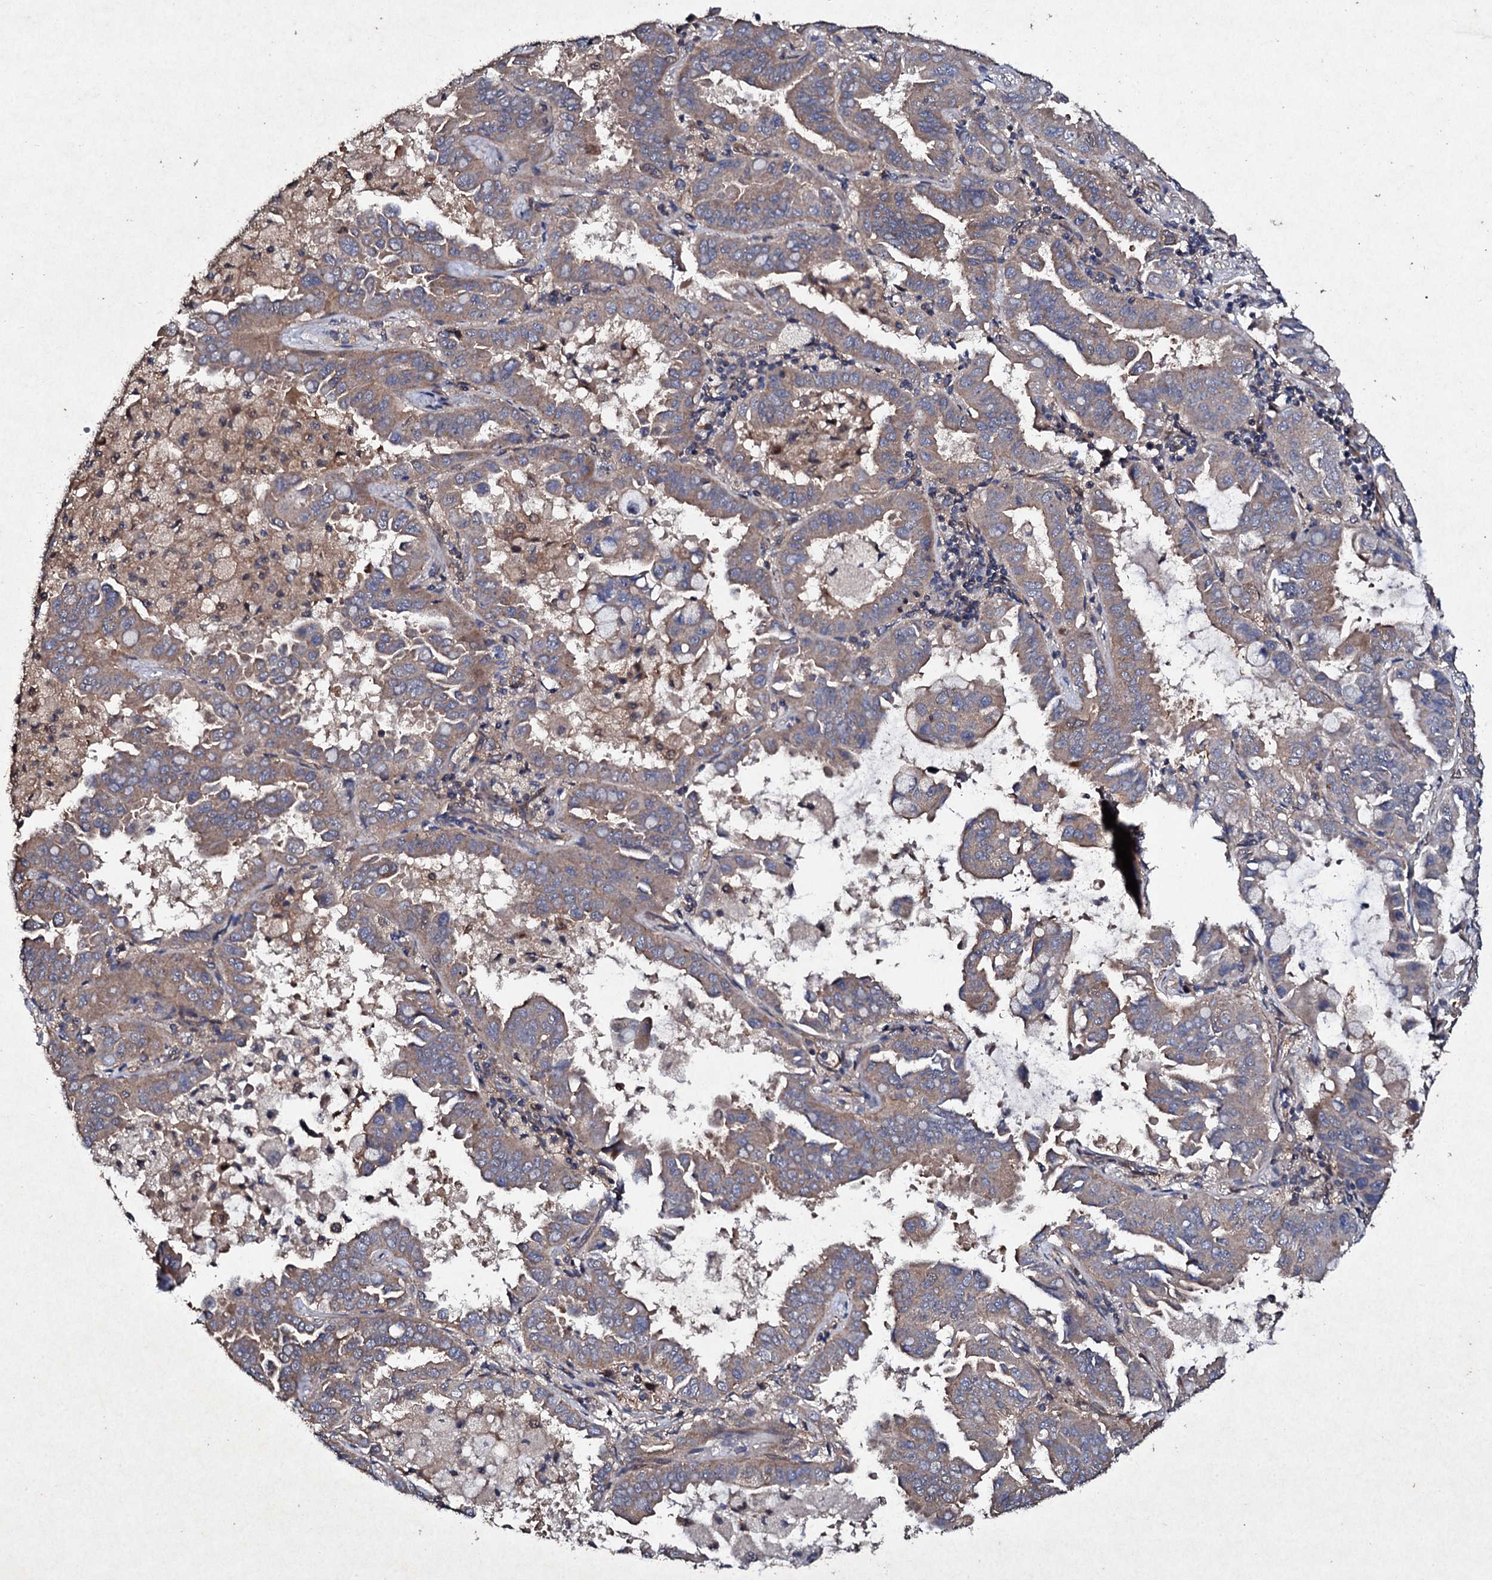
{"staining": {"intensity": "weak", "quantity": "25%-75%", "location": "cytoplasmic/membranous"}, "tissue": "lung cancer", "cell_type": "Tumor cells", "image_type": "cancer", "snomed": [{"axis": "morphology", "description": "Adenocarcinoma, NOS"}, {"axis": "topography", "description": "Lung"}], "caption": "Protein expression analysis of human lung cancer (adenocarcinoma) reveals weak cytoplasmic/membranous positivity in approximately 25%-75% of tumor cells. Ihc stains the protein of interest in brown and the nuclei are stained blue.", "gene": "MOCOS", "patient": {"sex": "male", "age": 64}}